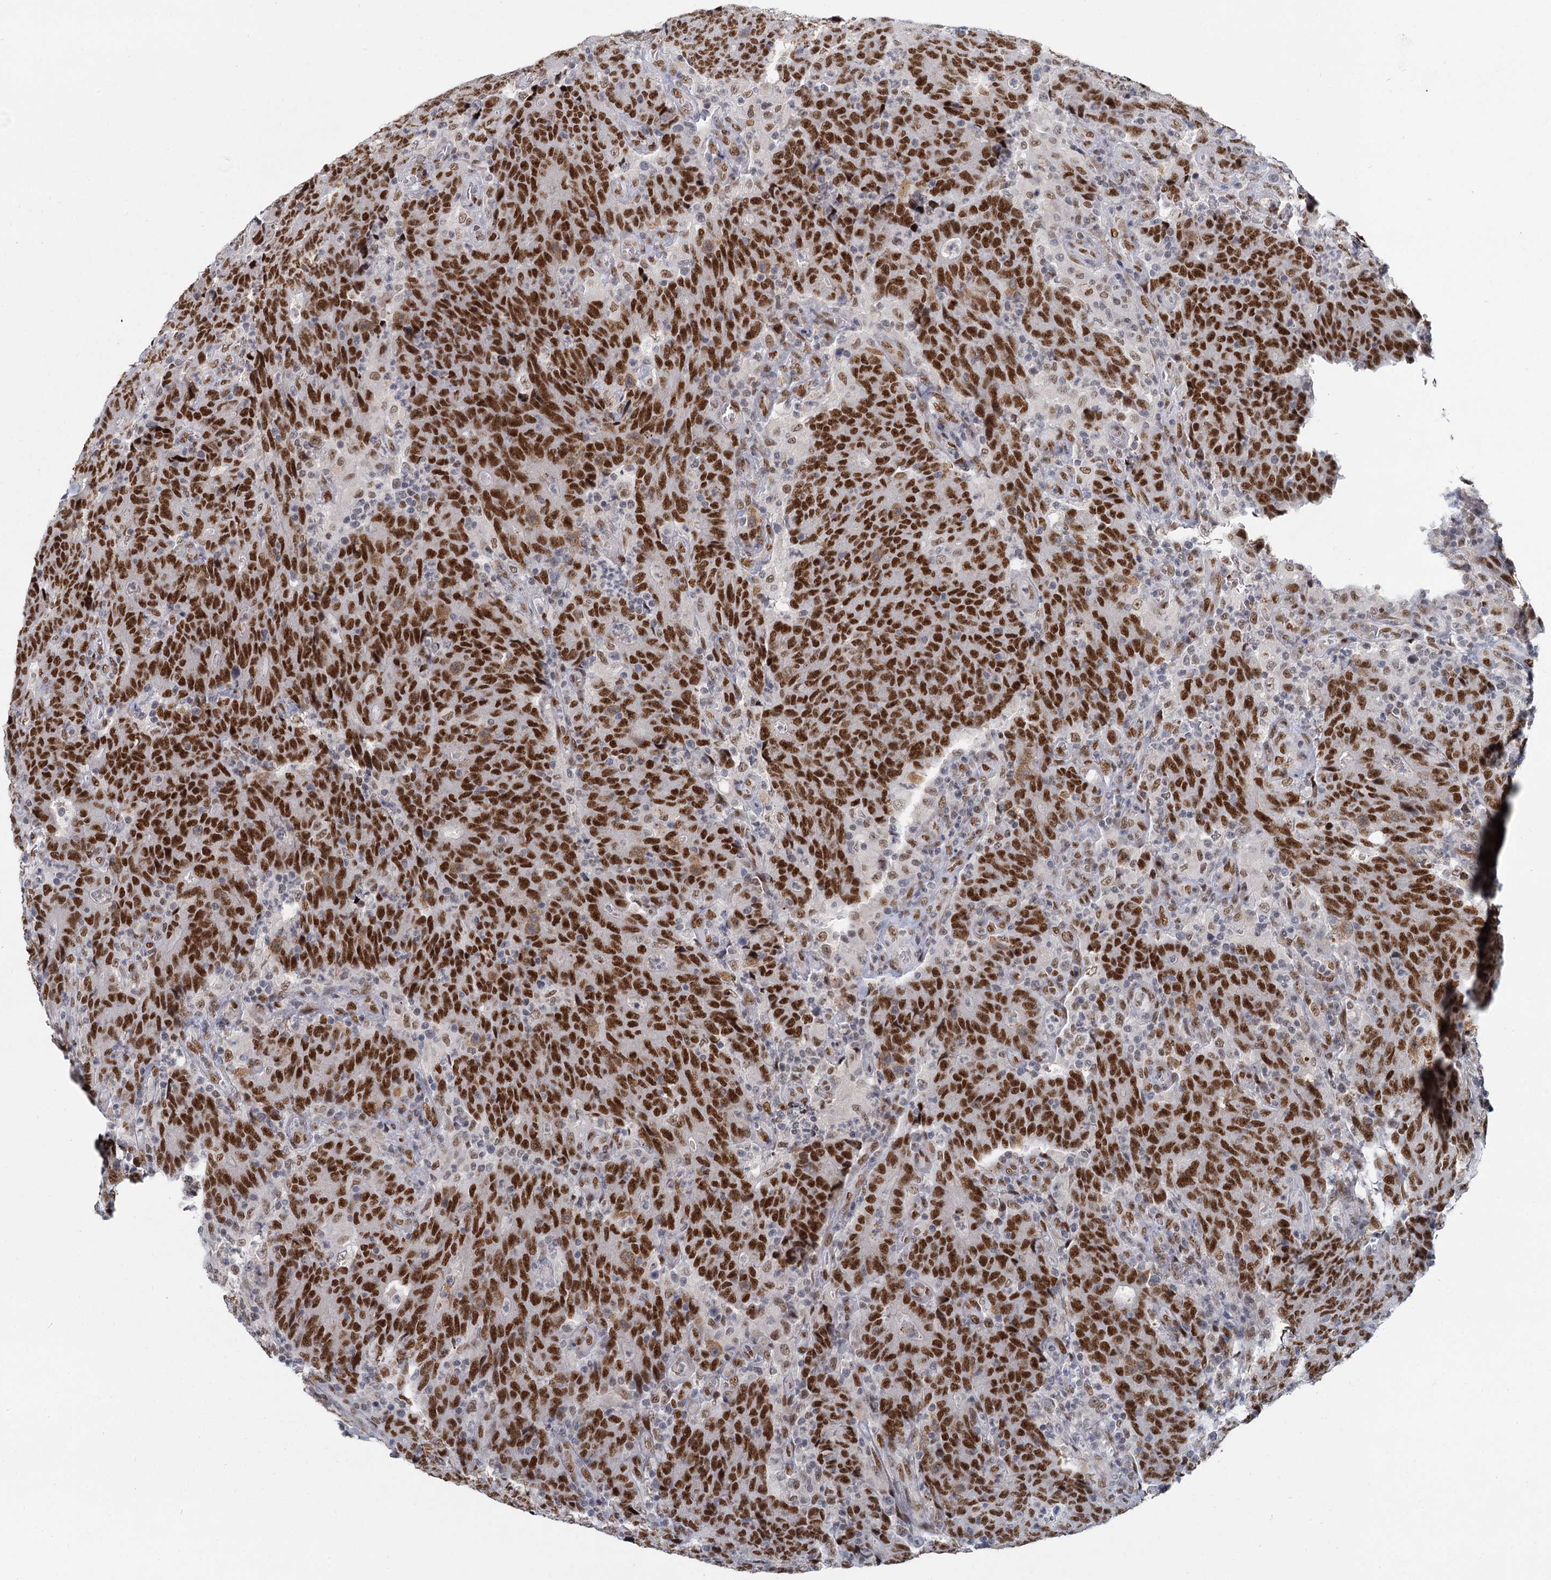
{"staining": {"intensity": "strong", "quantity": ">75%", "location": "nuclear"}, "tissue": "colorectal cancer", "cell_type": "Tumor cells", "image_type": "cancer", "snomed": [{"axis": "morphology", "description": "Adenocarcinoma, NOS"}, {"axis": "topography", "description": "Colon"}], "caption": "The micrograph exhibits staining of adenocarcinoma (colorectal), revealing strong nuclear protein positivity (brown color) within tumor cells.", "gene": "RPRD1A", "patient": {"sex": "female", "age": 75}}